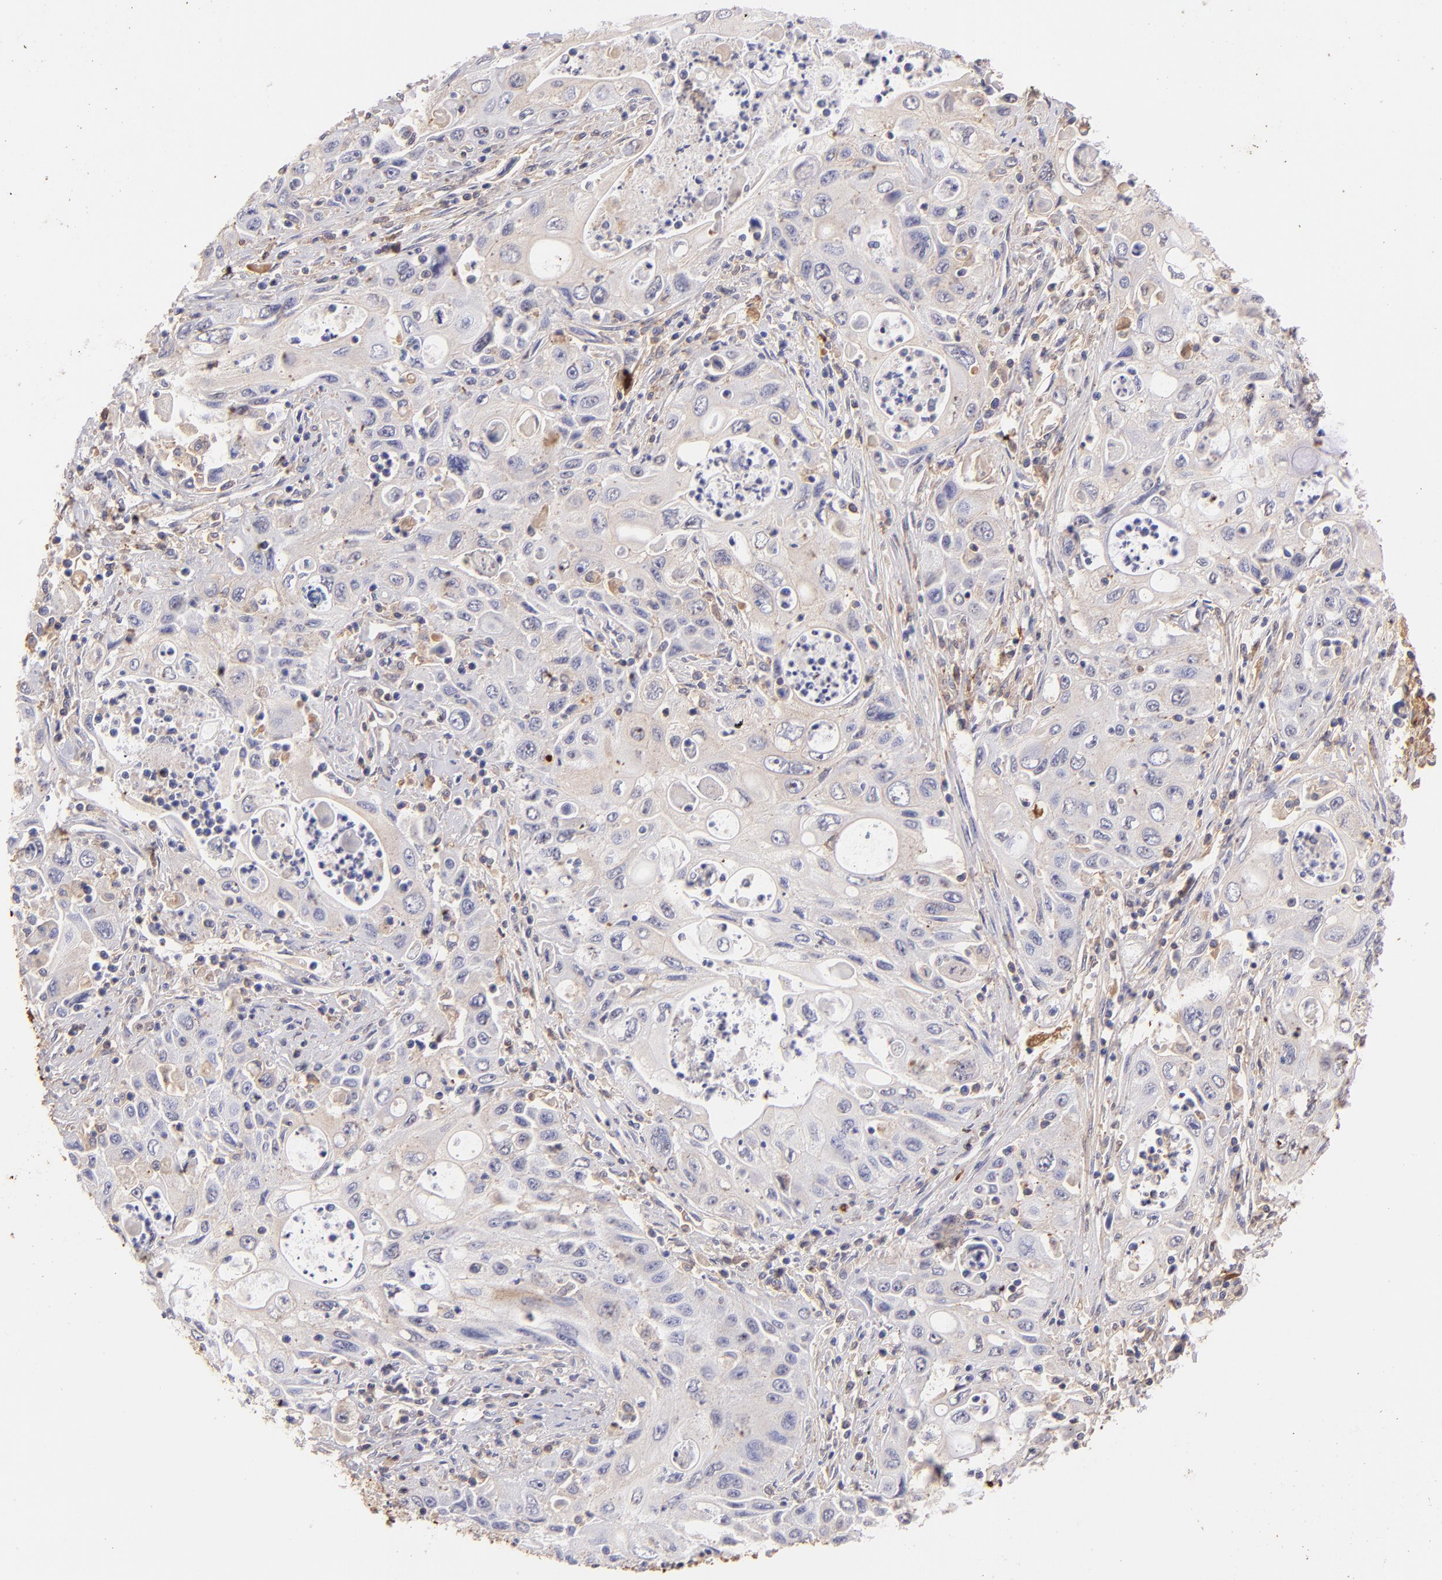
{"staining": {"intensity": "moderate", "quantity": "25%-75%", "location": "cytoplasmic/membranous"}, "tissue": "pancreatic cancer", "cell_type": "Tumor cells", "image_type": "cancer", "snomed": [{"axis": "morphology", "description": "Adenocarcinoma, NOS"}, {"axis": "topography", "description": "Pancreas"}], "caption": "Pancreatic adenocarcinoma was stained to show a protein in brown. There is medium levels of moderate cytoplasmic/membranous expression in about 25%-75% of tumor cells.", "gene": "FGB", "patient": {"sex": "male", "age": 70}}